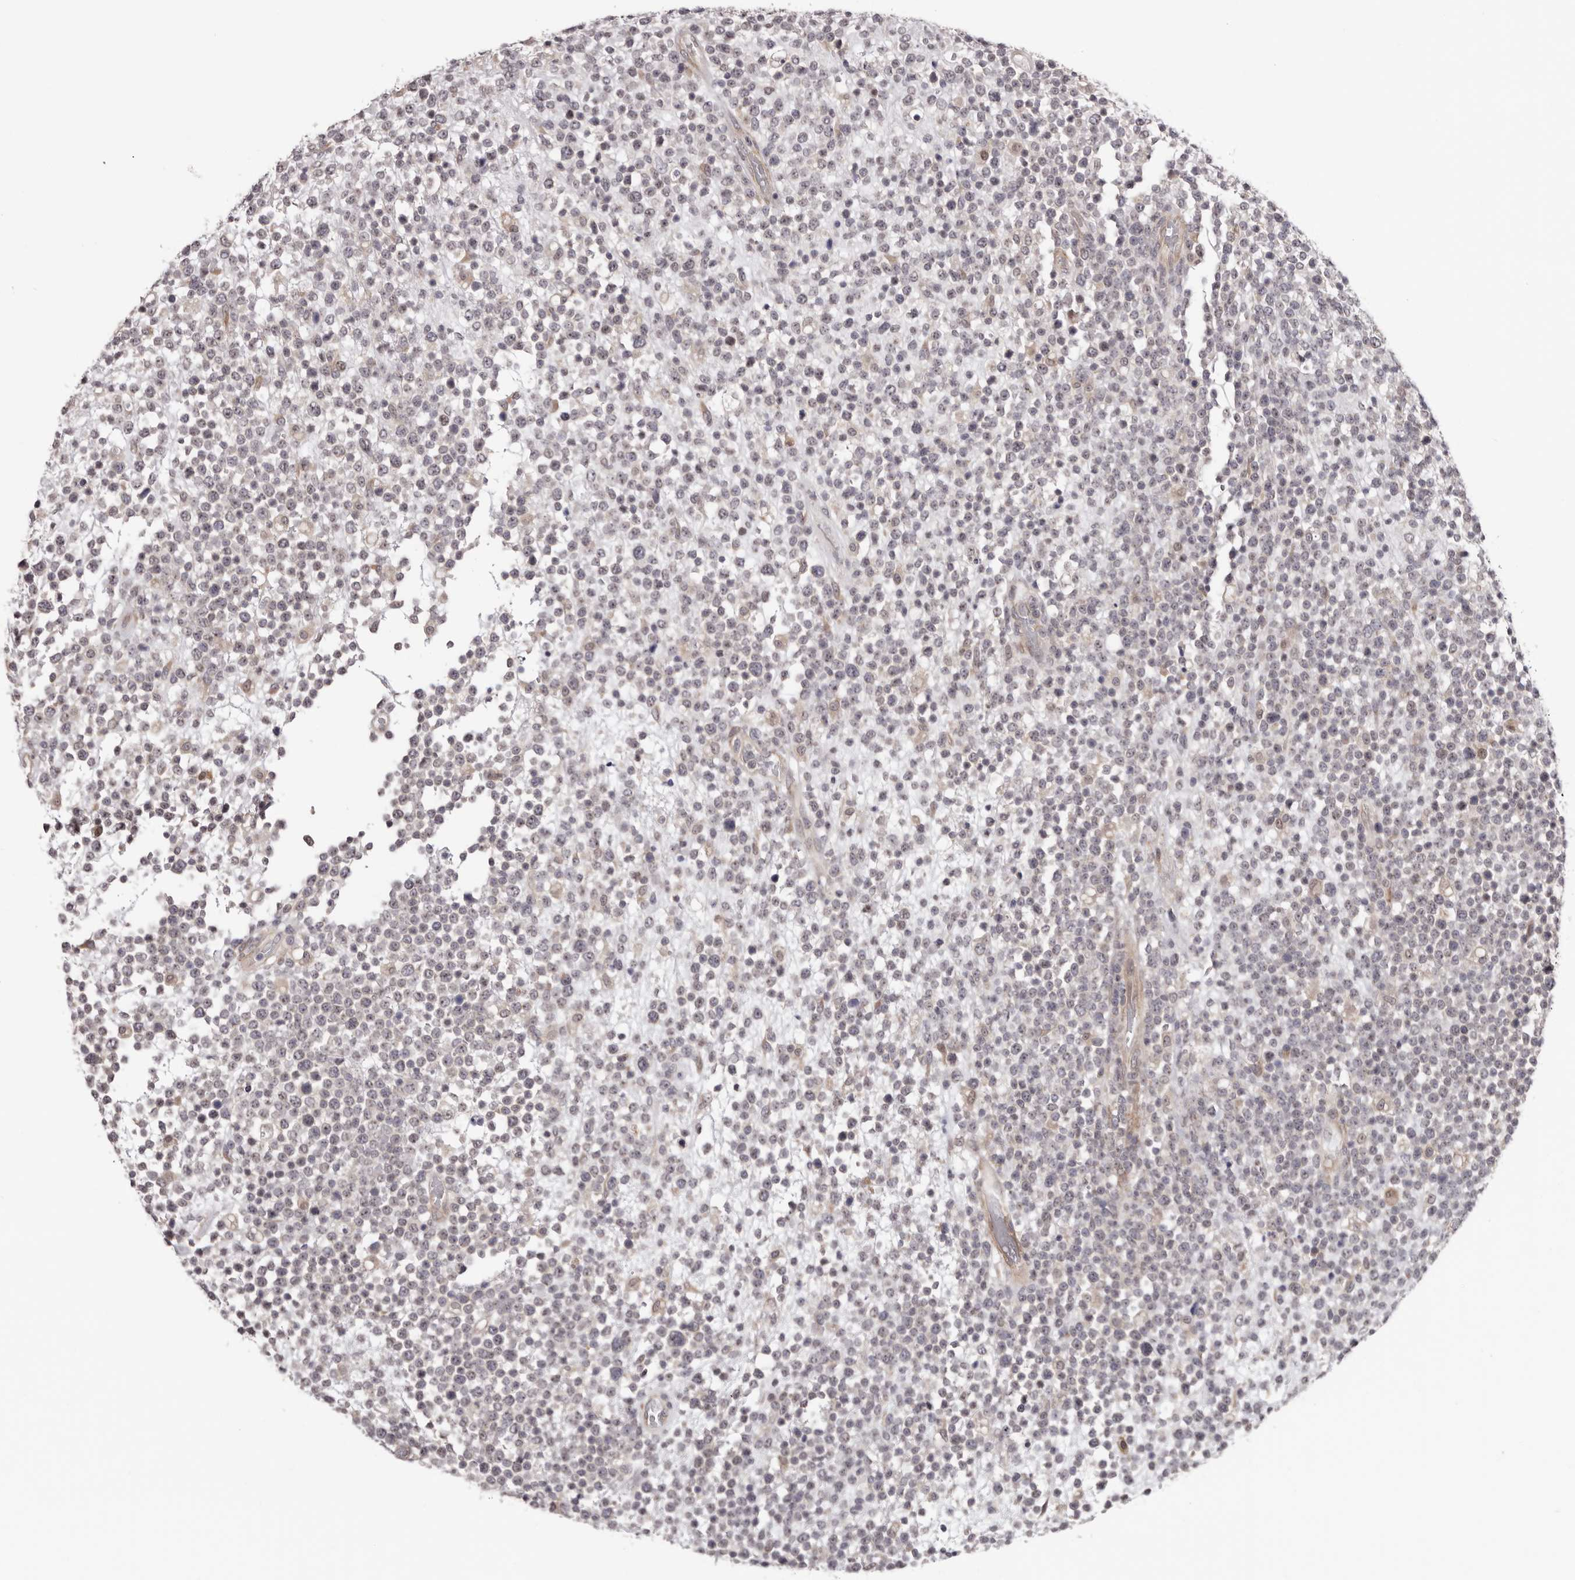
{"staining": {"intensity": "negative", "quantity": "none", "location": "none"}, "tissue": "lymphoma", "cell_type": "Tumor cells", "image_type": "cancer", "snomed": [{"axis": "morphology", "description": "Malignant lymphoma, non-Hodgkin's type, High grade"}, {"axis": "topography", "description": "Colon"}], "caption": "This is an immunohistochemistry histopathology image of lymphoma. There is no positivity in tumor cells.", "gene": "NOL12", "patient": {"sex": "female", "age": 53}}